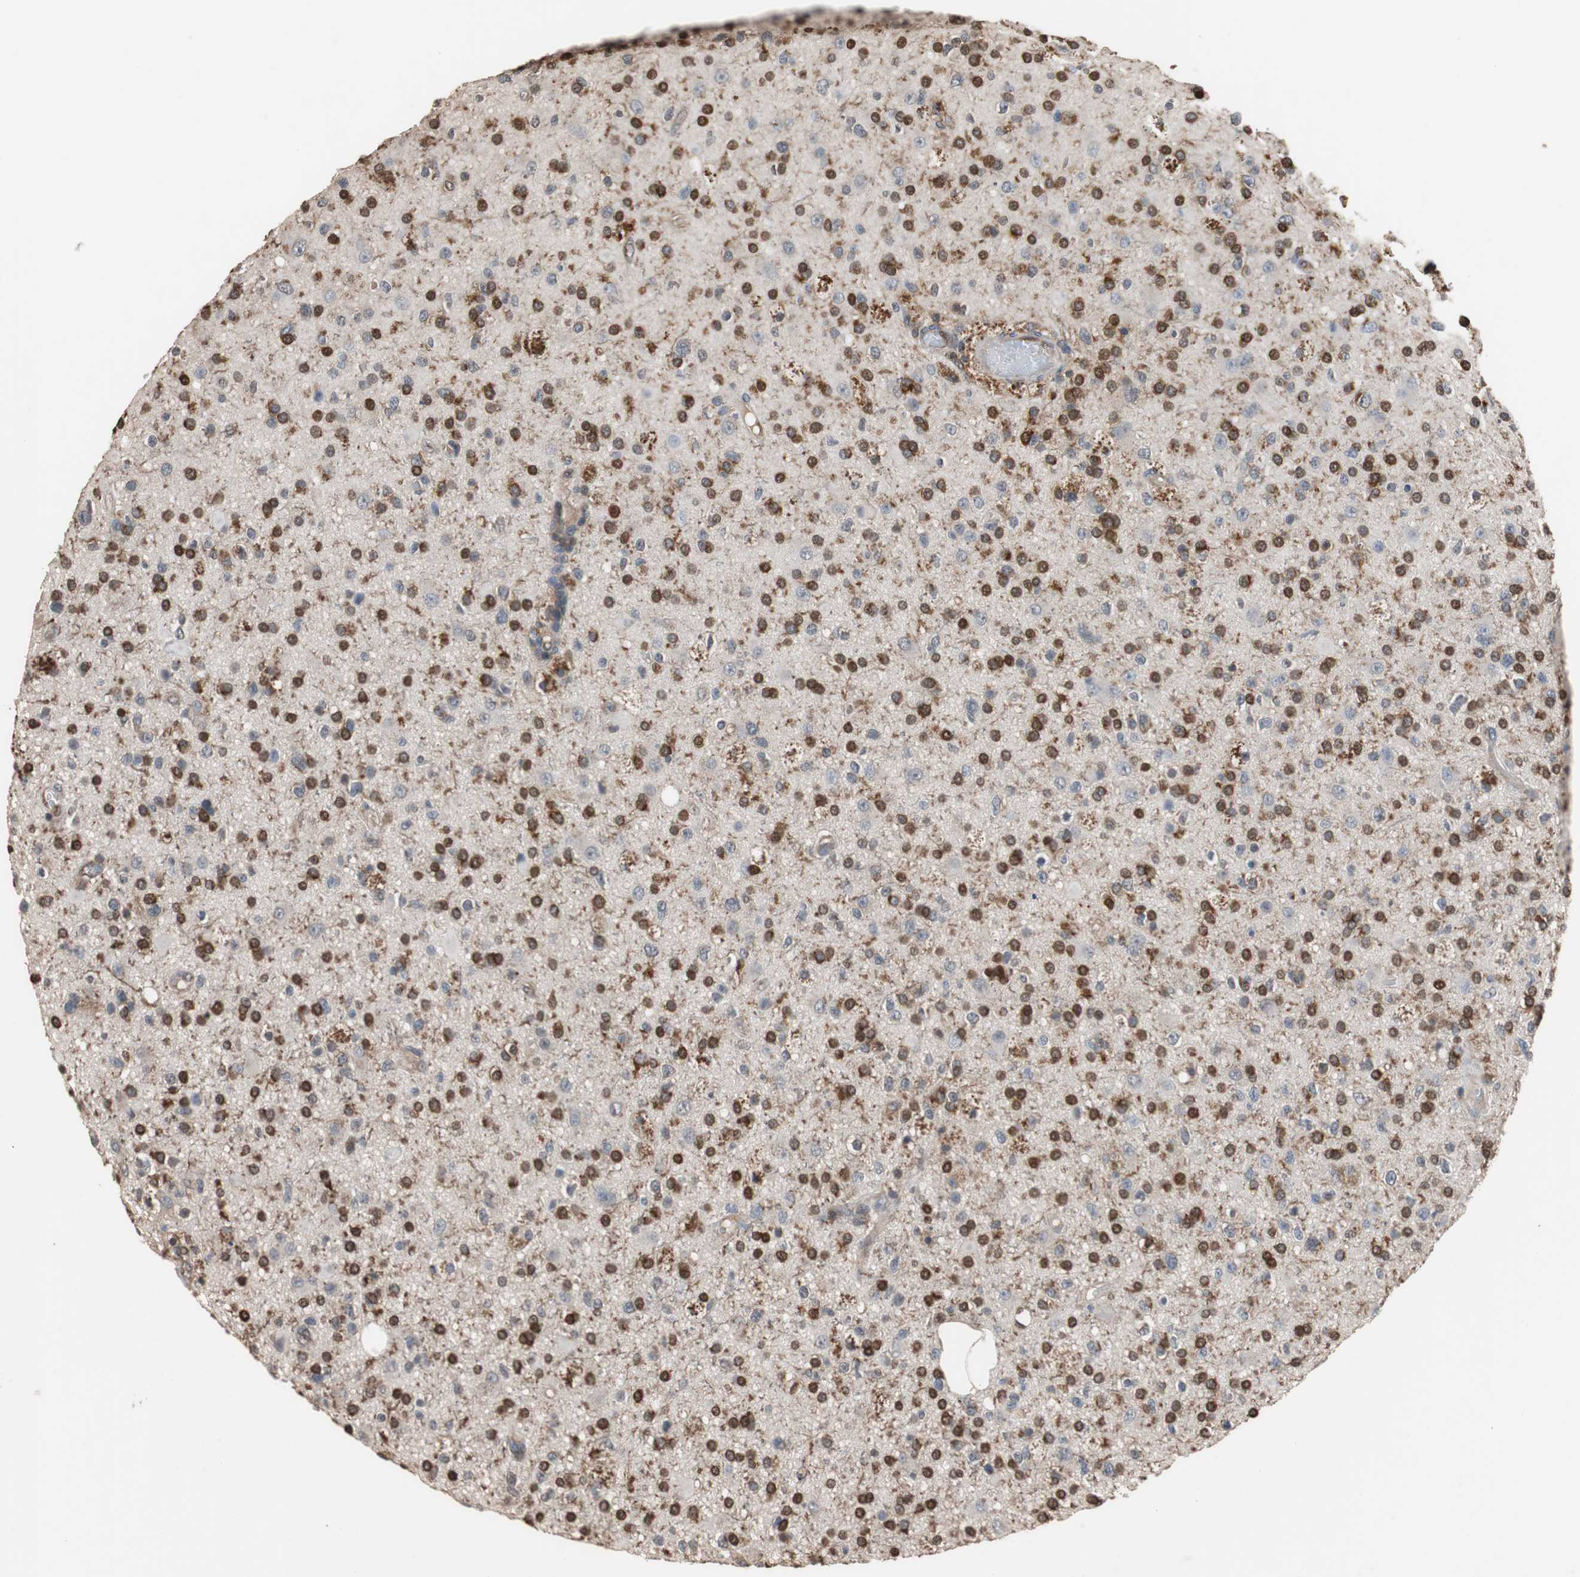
{"staining": {"intensity": "strong", "quantity": "25%-75%", "location": "cytoplasmic/membranous"}, "tissue": "glioma", "cell_type": "Tumor cells", "image_type": "cancer", "snomed": [{"axis": "morphology", "description": "Glioma, malignant, High grade"}, {"axis": "topography", "description": "Brain"}], "caption": "This photomicrograph demonstrates IHC staining of human malignant high-grade glioma, with high strong cytoplasmic/membranous positivity in about 25%-75% of tumor cells.", "gene": "NDRG1", "patient": {"sex": "male", "age": 33}}